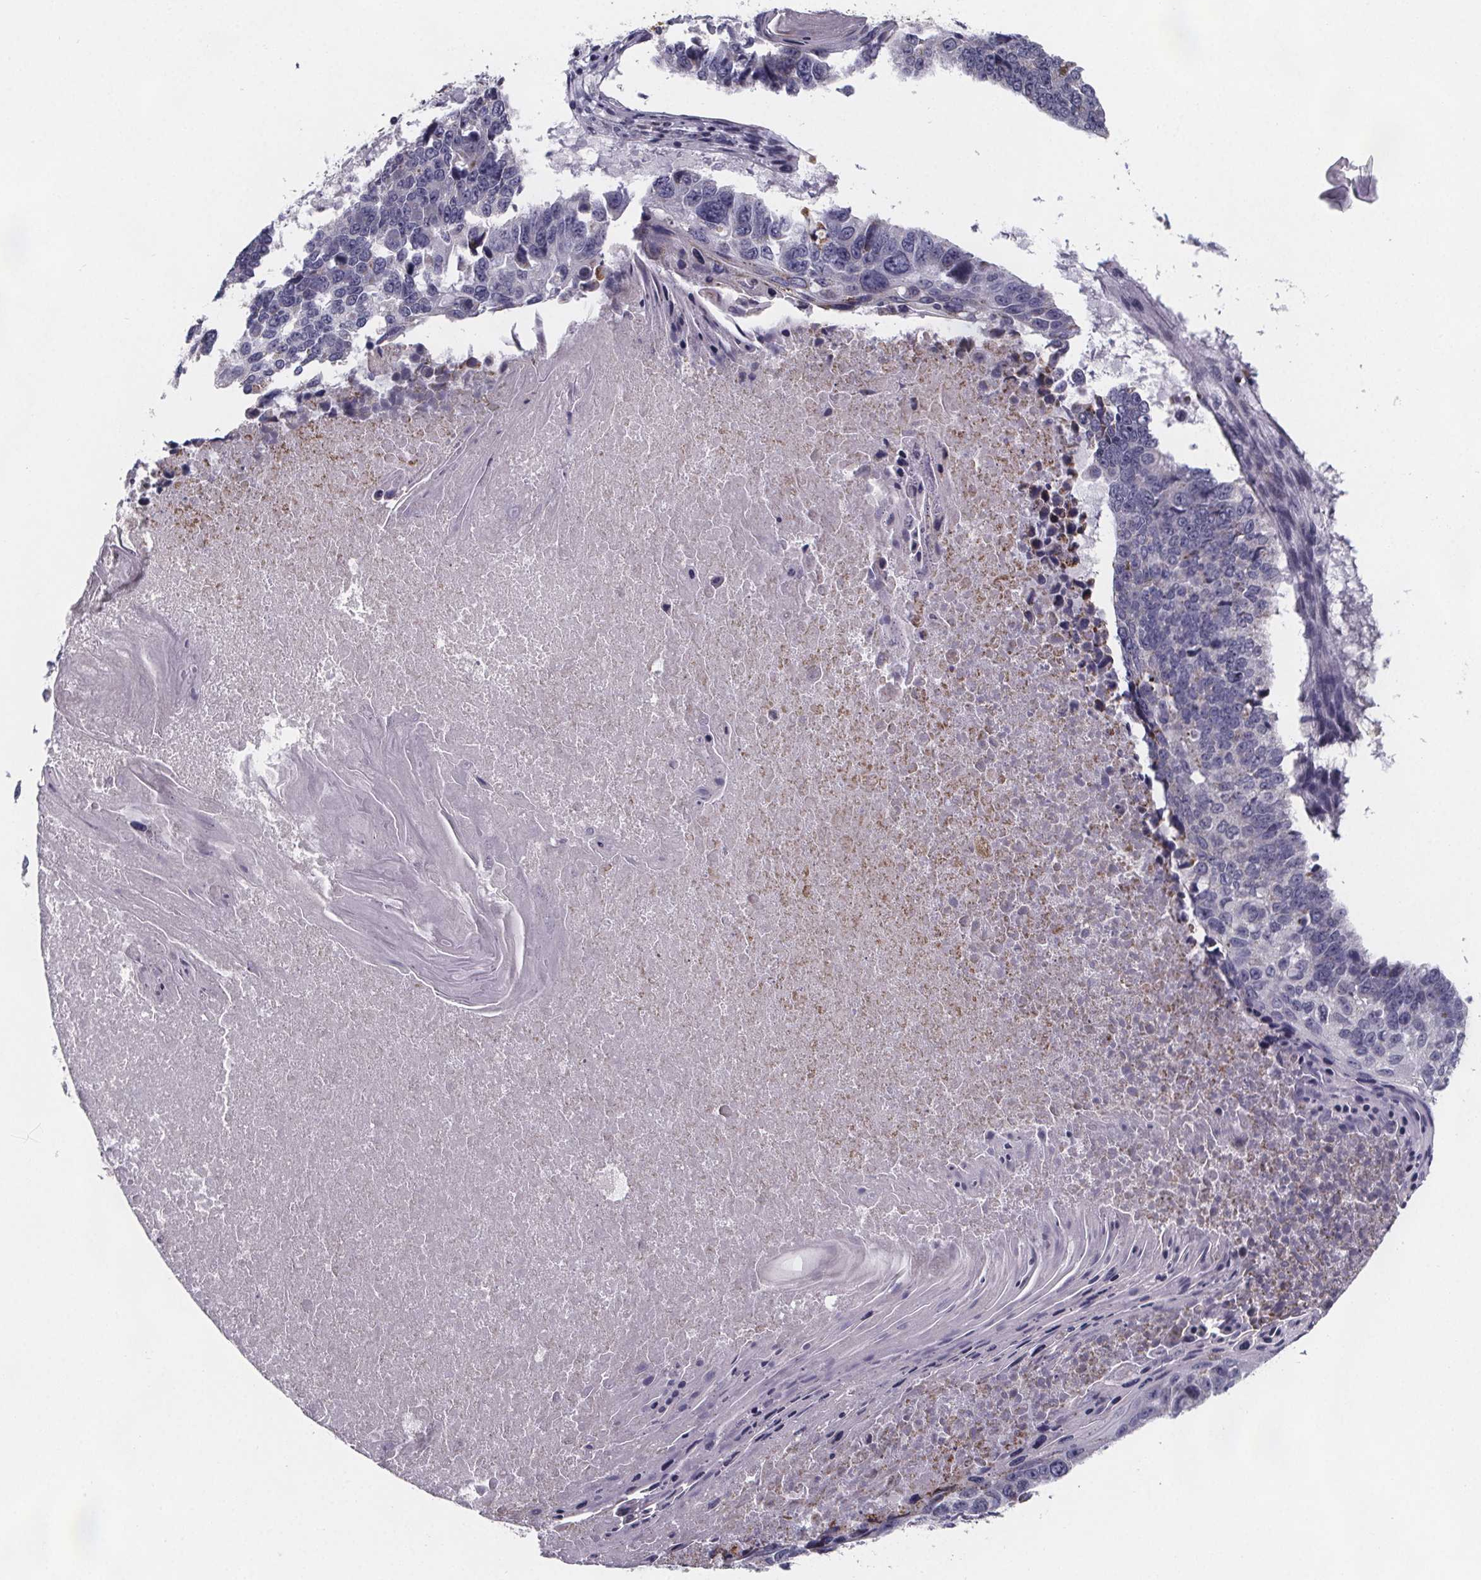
{"staining": {"intensity": "negative", "quantity": "none", "location": "none"}, "tissue": "lung cancer", "cell_type": "Tumor cells", "image_type": "cancer", "snomed": [{"axis": "morphology", "description": "Squamous cell carcinoma, NOS"}, {"axis": "topography", "description": "Lung"}], "caption": "Tumor cells show no significant protein expression in squamous cell carcinoma (lung). (DAB (3,3'-diaminobenzidine) IHC visualized using brightfield microscopy, high magnification).", "gene": "PAH", "patient": {"sex": "male", "age": 73}}